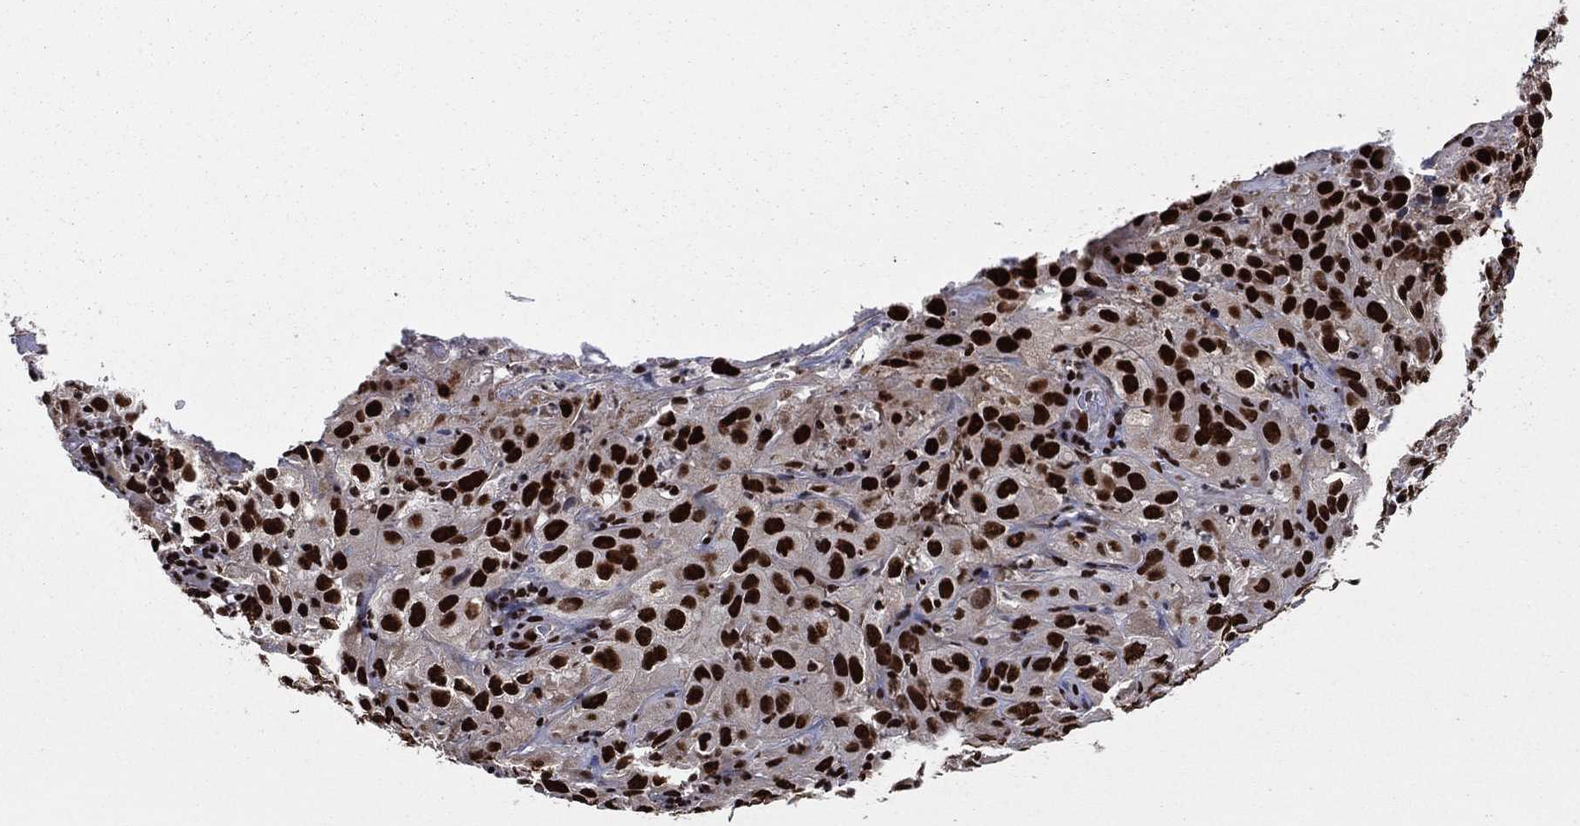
{"staining": {"intensity": "strong", "quantity": ">75%", "location": "nuclear"}, "tissue": "cervical cancer", "cell_type": "Tumor cells", "image_type": "cancer", "snomed": [{"axis": "morphology", "description": "Squamous cell carcinoma, NOS"}, {"axis": "topography", "description": "Cervix"}], "caption": "IHC staining of cervical squamous cell carcinoma, which exhibits high levels of strong nuclear staining in about >75% of tumor cells indicating strong nuclear protein expression. The staining was performed using DAB (brown) for protein detection and nuclei were counterstained in hematoxylin (blue).", "gene": "TP53BP1", "patient": {"sex": "female", "age": 32}}